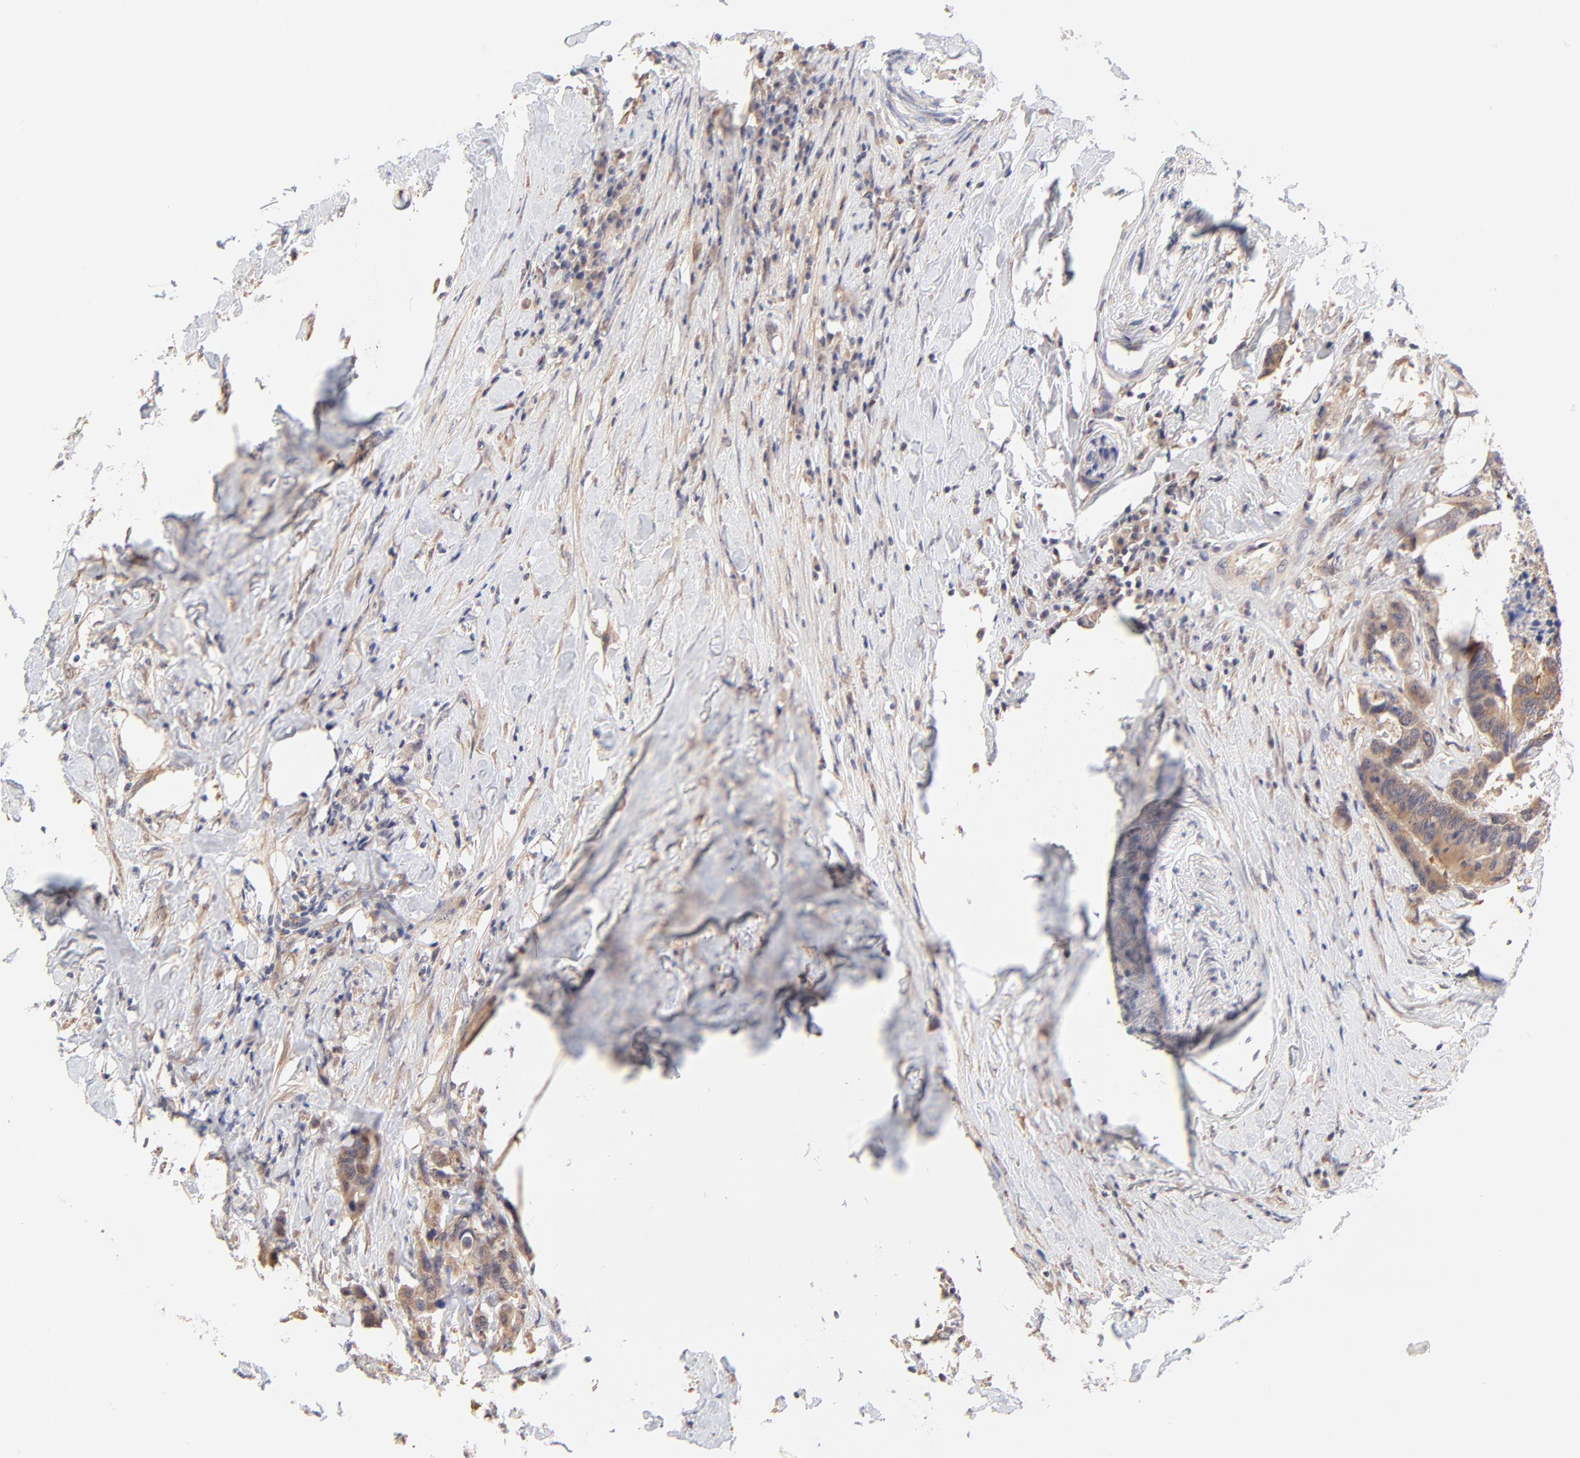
{"staining": {"intensity": "moderate", "quantity": ">75%", "location": "cytoplasmic/membranous"}, "tissue": "colorectal cancer", "cell_type": "Tumor cells", "image_type": "cancer", "snomed": [{"axis": "morphology", "description": "Adenocarcinoma, NOS"}, {"axis": "topography", "description": "Rectum"}], "caption": "Immunohistochemical staining of human adenocarcinoma (colorectal) displays moderate cytoplasmic/membranous protein expression in approximately >75% of tumor cells.", "gene": "PTK7", "patient": {"sex": "male", "age": 55}}